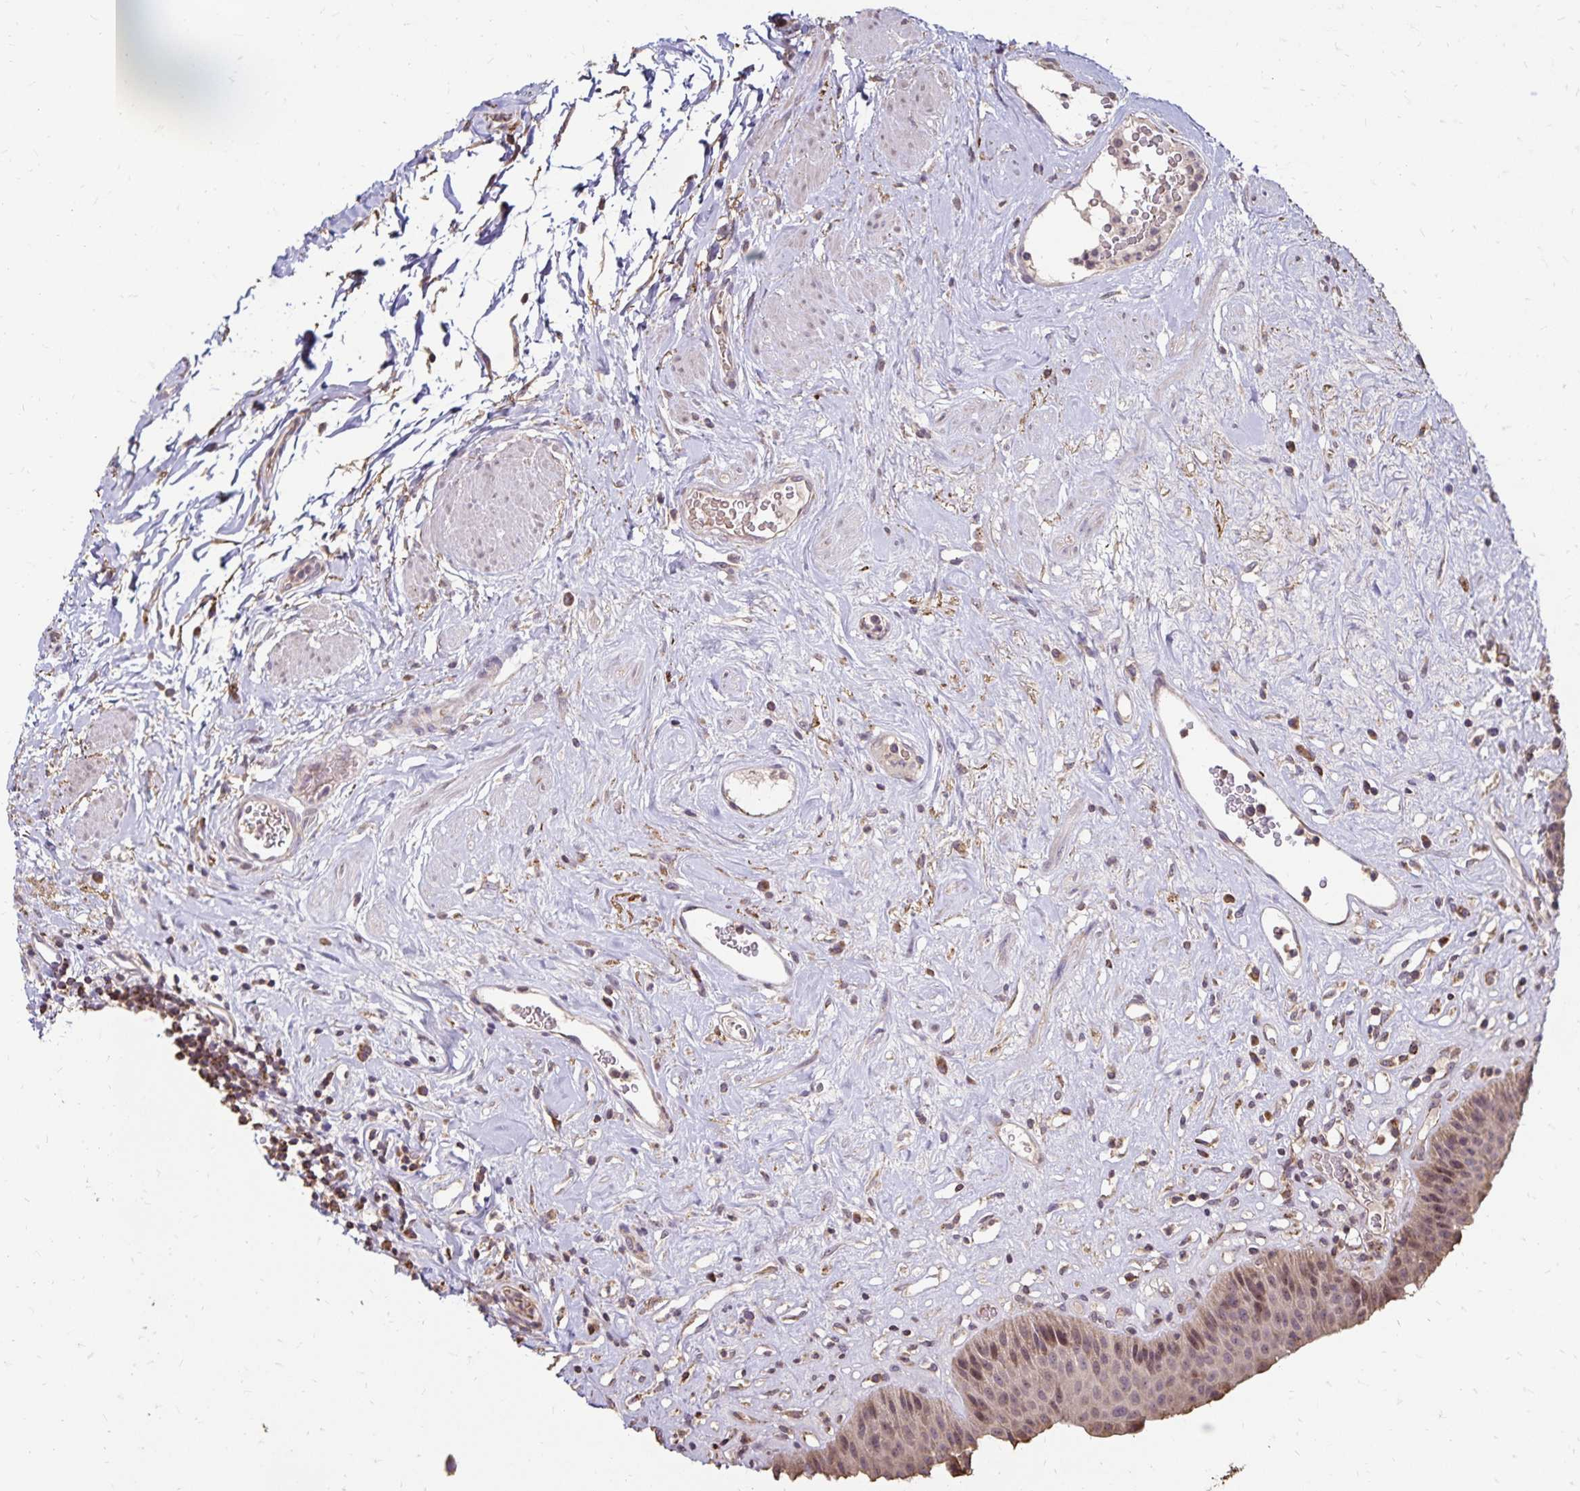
{"staining": {"intensity": "weak", "quantity": "<25%", "location": "cytoplasmic/membranous,nuclear"}, "tissue": "urinary bladder", "cell_type": "Urothelial cells", "image_type": "normal", "snomed": [{"axis": "morphology", "description": "Normal tissue, NOS"}, {"axis": "topography", "description": "Urinary bladder"}], "caption": "The image demonstrates no staining of urothelial cells in unremarkable urinary bladder.", "gene": "EMC10", "patient": {"sex": "female", "age": 56}}